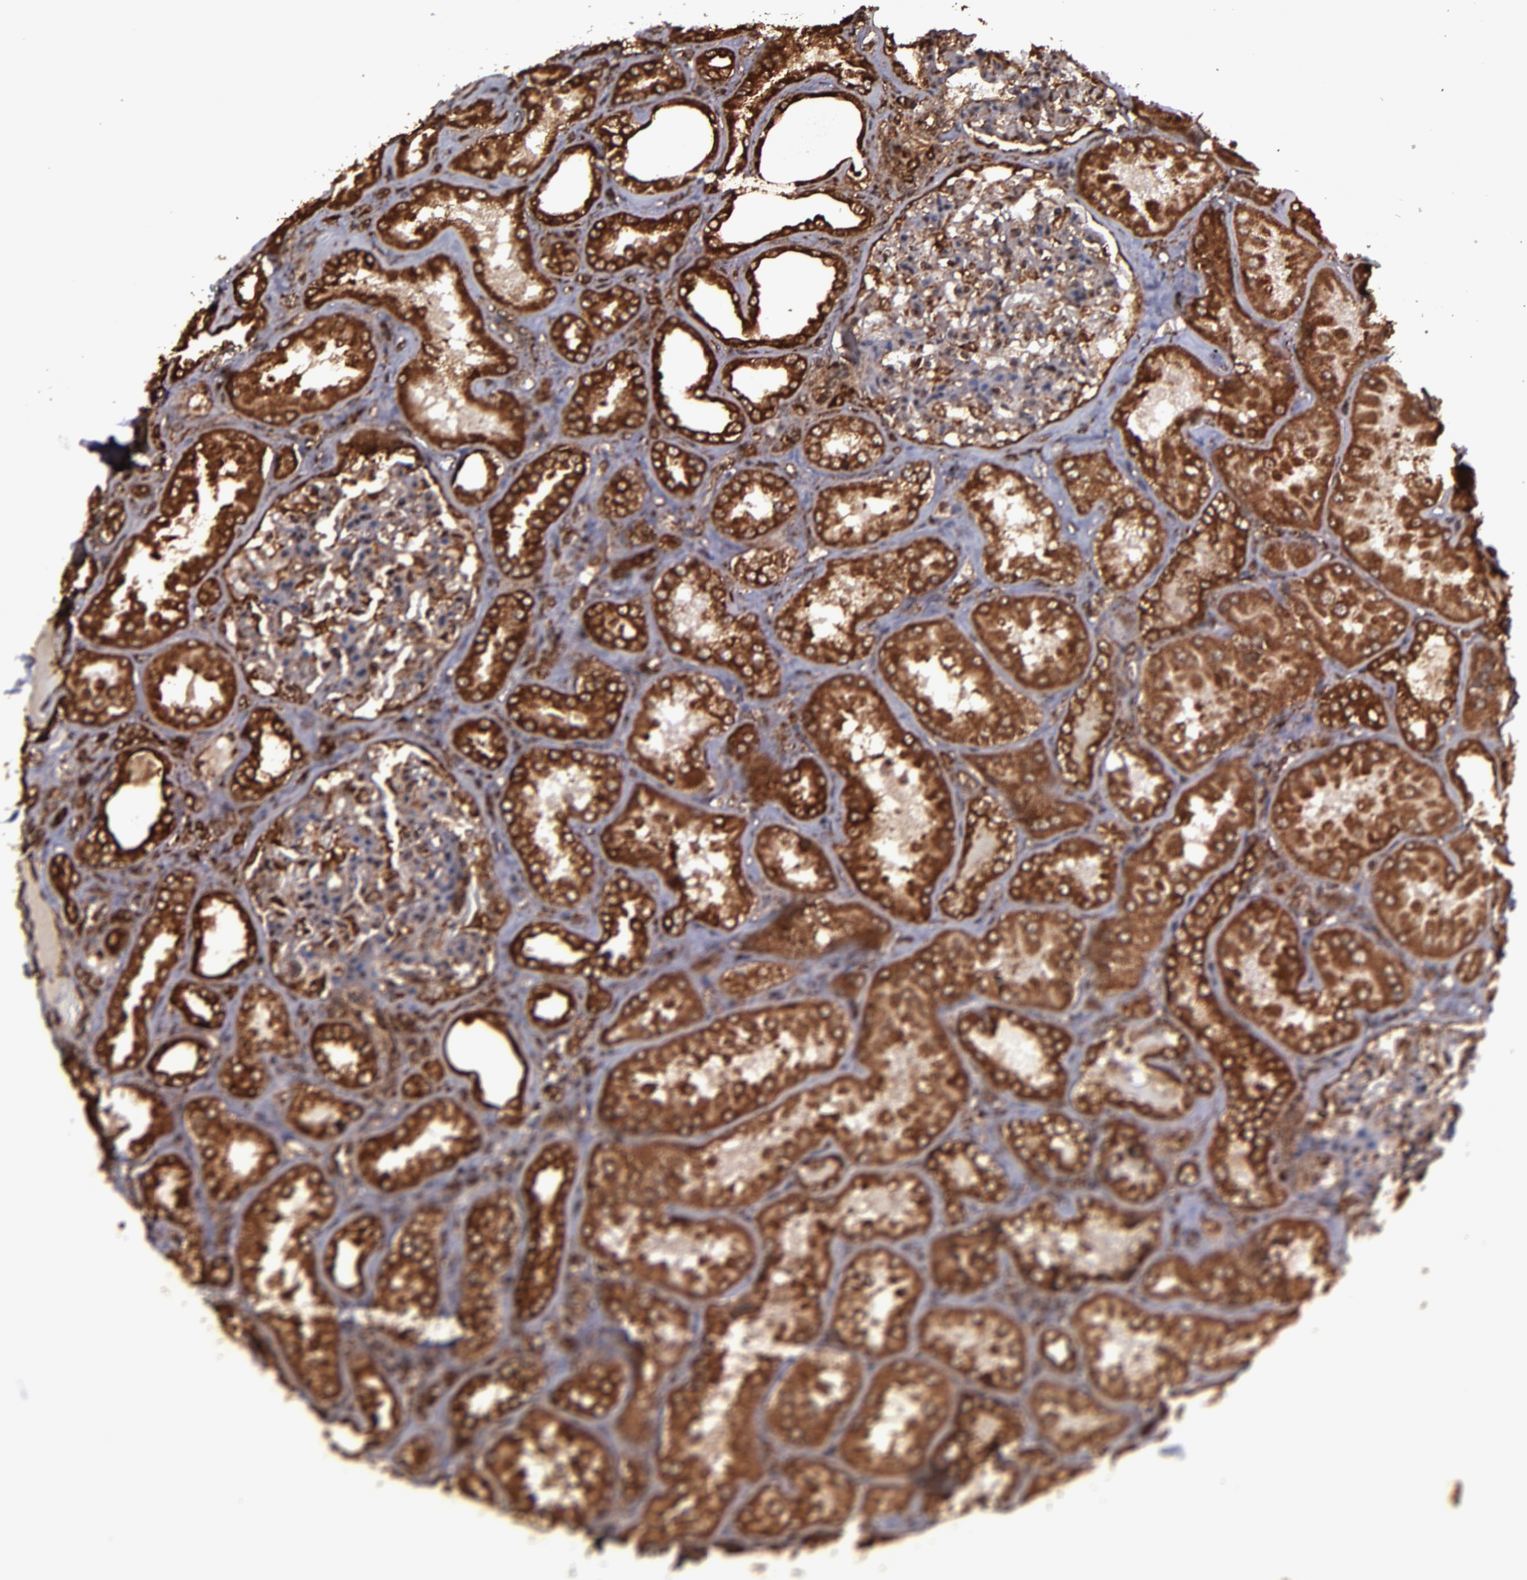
{"staining": {"intensity": "strong", "quantity": ">75%", "location": "cytoplasmic/membranous,nuclear"}, "tissue": "kidney", "cell_type": "Cells in glomeruli", "image_type": "normal", "snomed": [{"axis": "morphology", "description": "Normal tissue, NOS"}, {"axis": "topography", "description": "Kidney"}], "caption": "IHC histopathology image of unremarkable human kidney stained for a protein (brown), which reveals high levels of strong cytoplasmic/membranous,nuclear staining in approximately >75% of cells in glomeruli.", "gene": "EIF4ENIF1", "patient": {"sex": "female", "age": 56}}